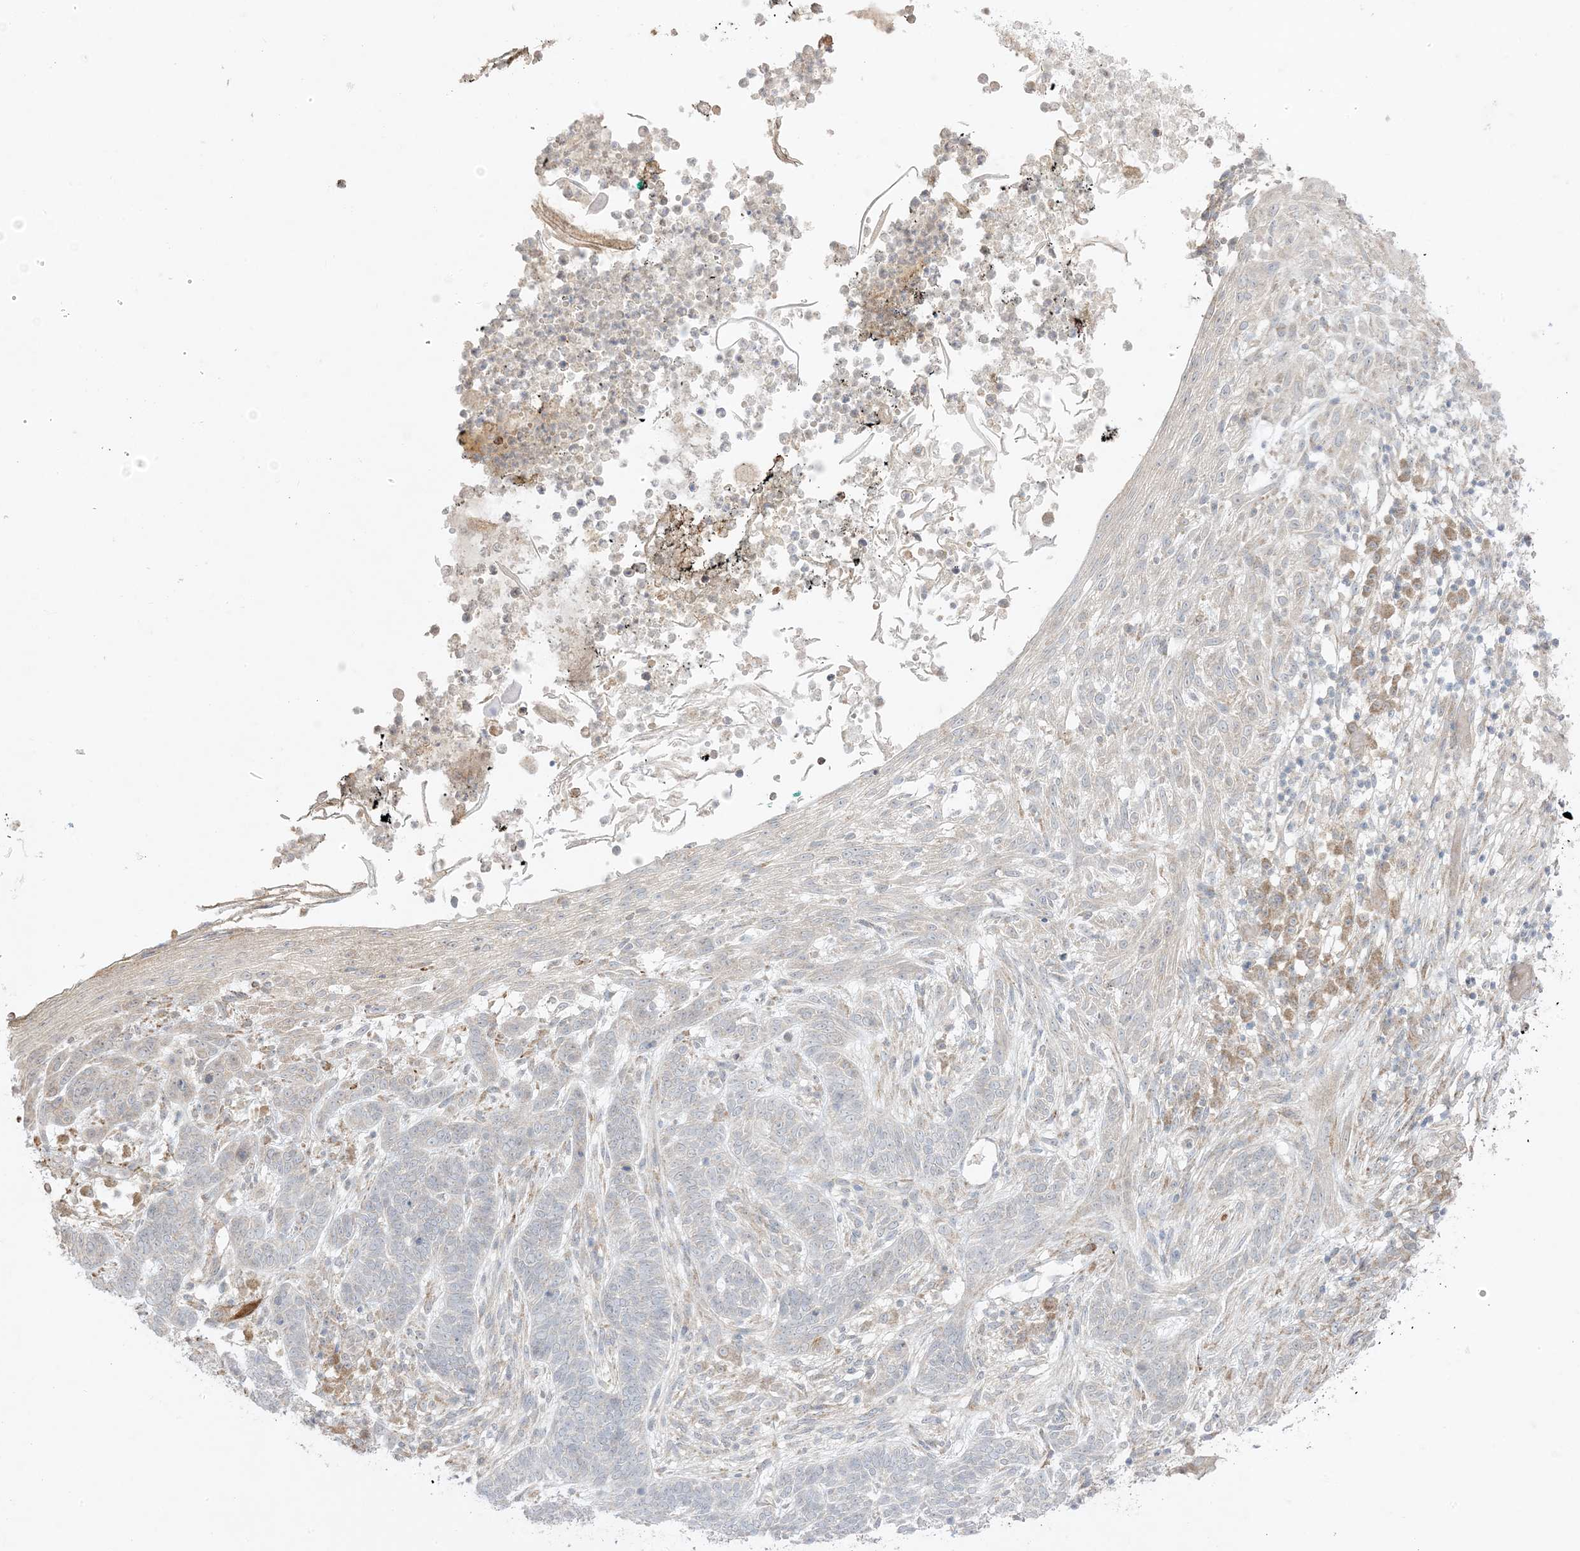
{"staining": {"intensity": "negative", "quantity": "none", "location": "none"}, "tissue": "skin cancer", "cell_type": "Tumor cells", "image_type": "cancer", "snomed": [{"axis": "morphology", "description": "Normal tissue, NOS"}, {"axis": "morphology", "description": "Basal cell carcinoma"}, {"axis": "topography", "description": "Skin"}], "caption": "The histopathology image reveals no significant expression in tumor cells of skin cancer (basal cell carcinoma).", "gene": "ODC1", "patient": {"sex": "male", "age": 64}}